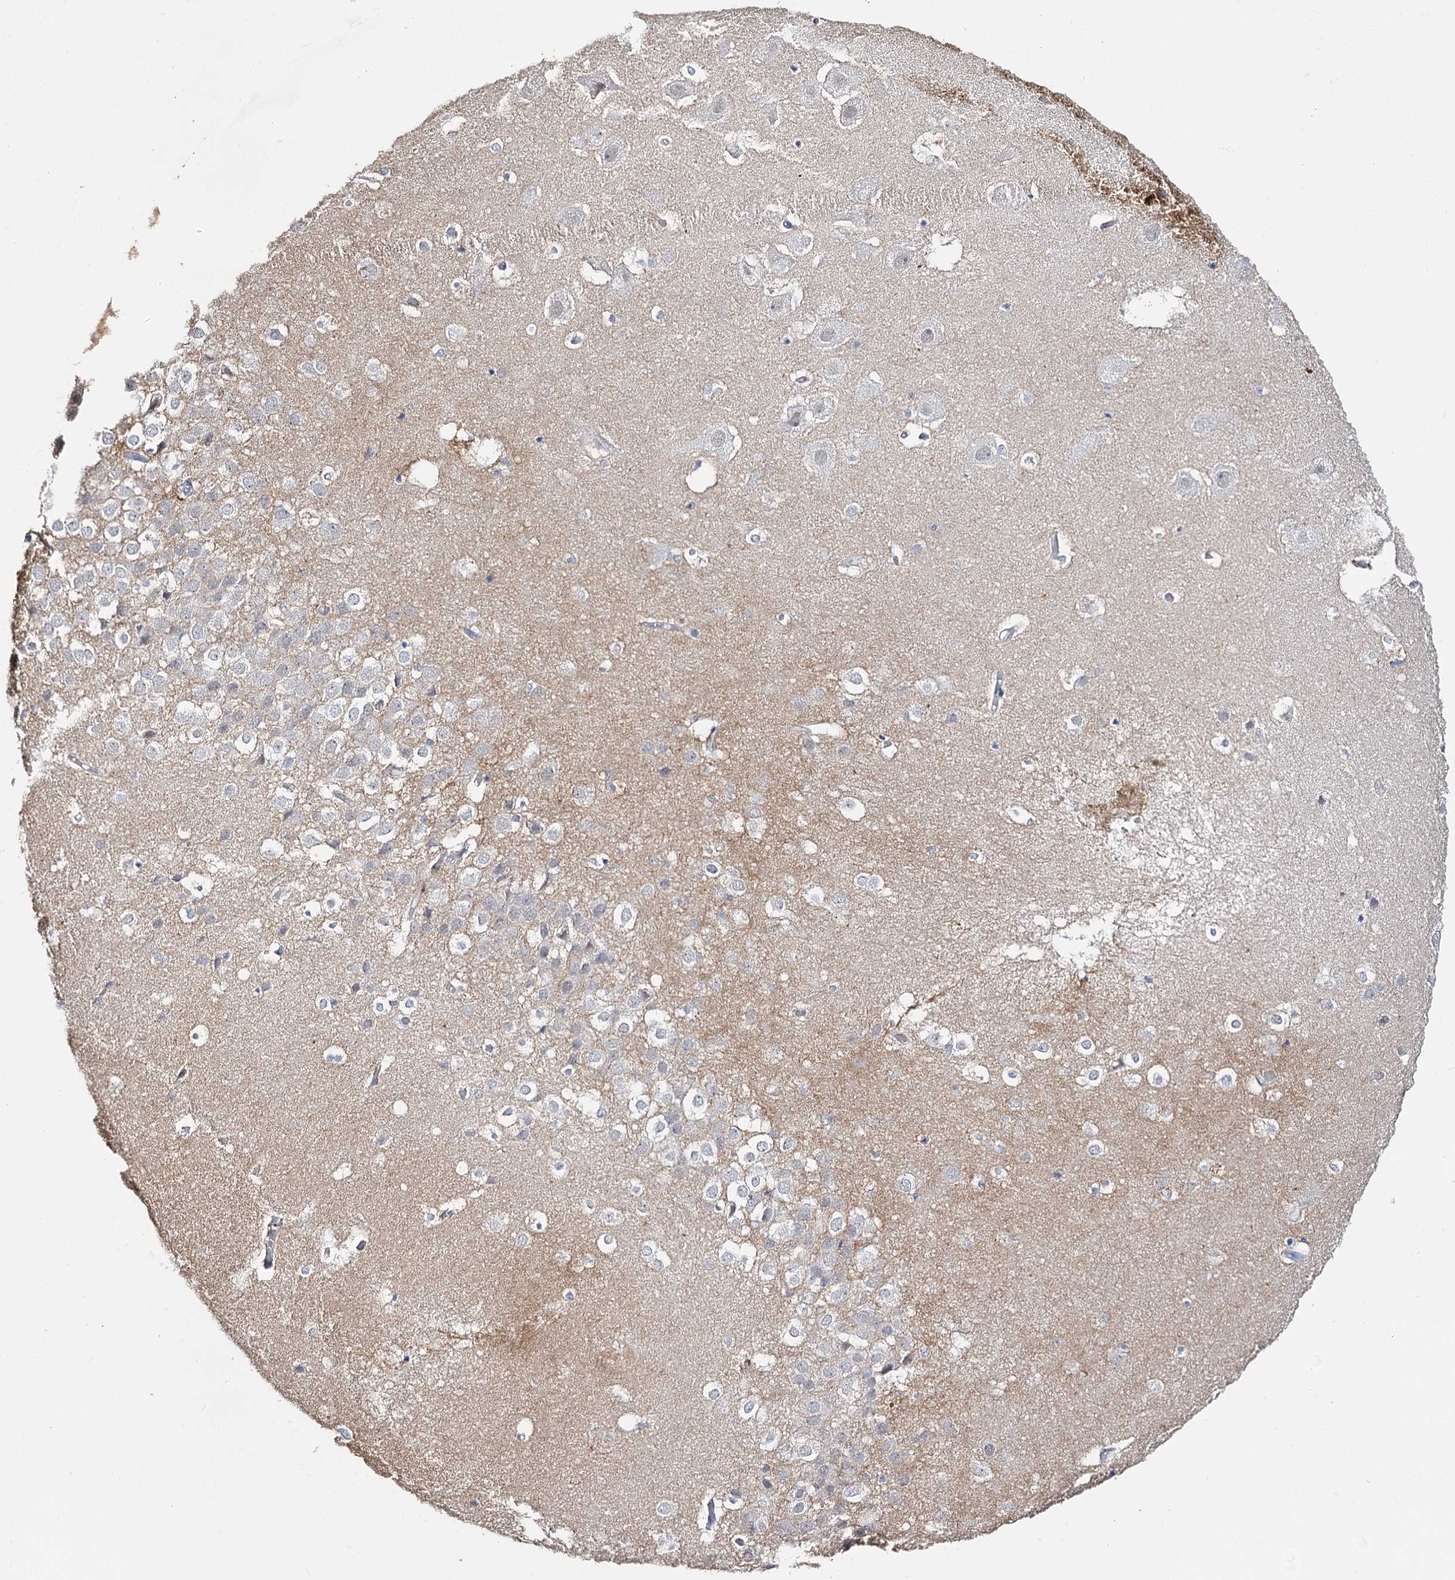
{"staining": {"intensity": "negative", "quantity": "none", "location": "none"}, "tissue": "hippocampus", "cell_type": "Glial cells", "image_type": "normal", "snomed": [{"axis": "morphology", "description": "Normal tissue, NOS"}, {"axis": "topography", "description": "Hippocampus"}], "caption": "High magnification brightfield microscopy of normal hippocampus stained with DAB (brown) and counterstained with hematoxylin (blue): glial cells show no significant staining.", "gene": "DNAH6", "patient": {"sex": "female", "age": 52}}